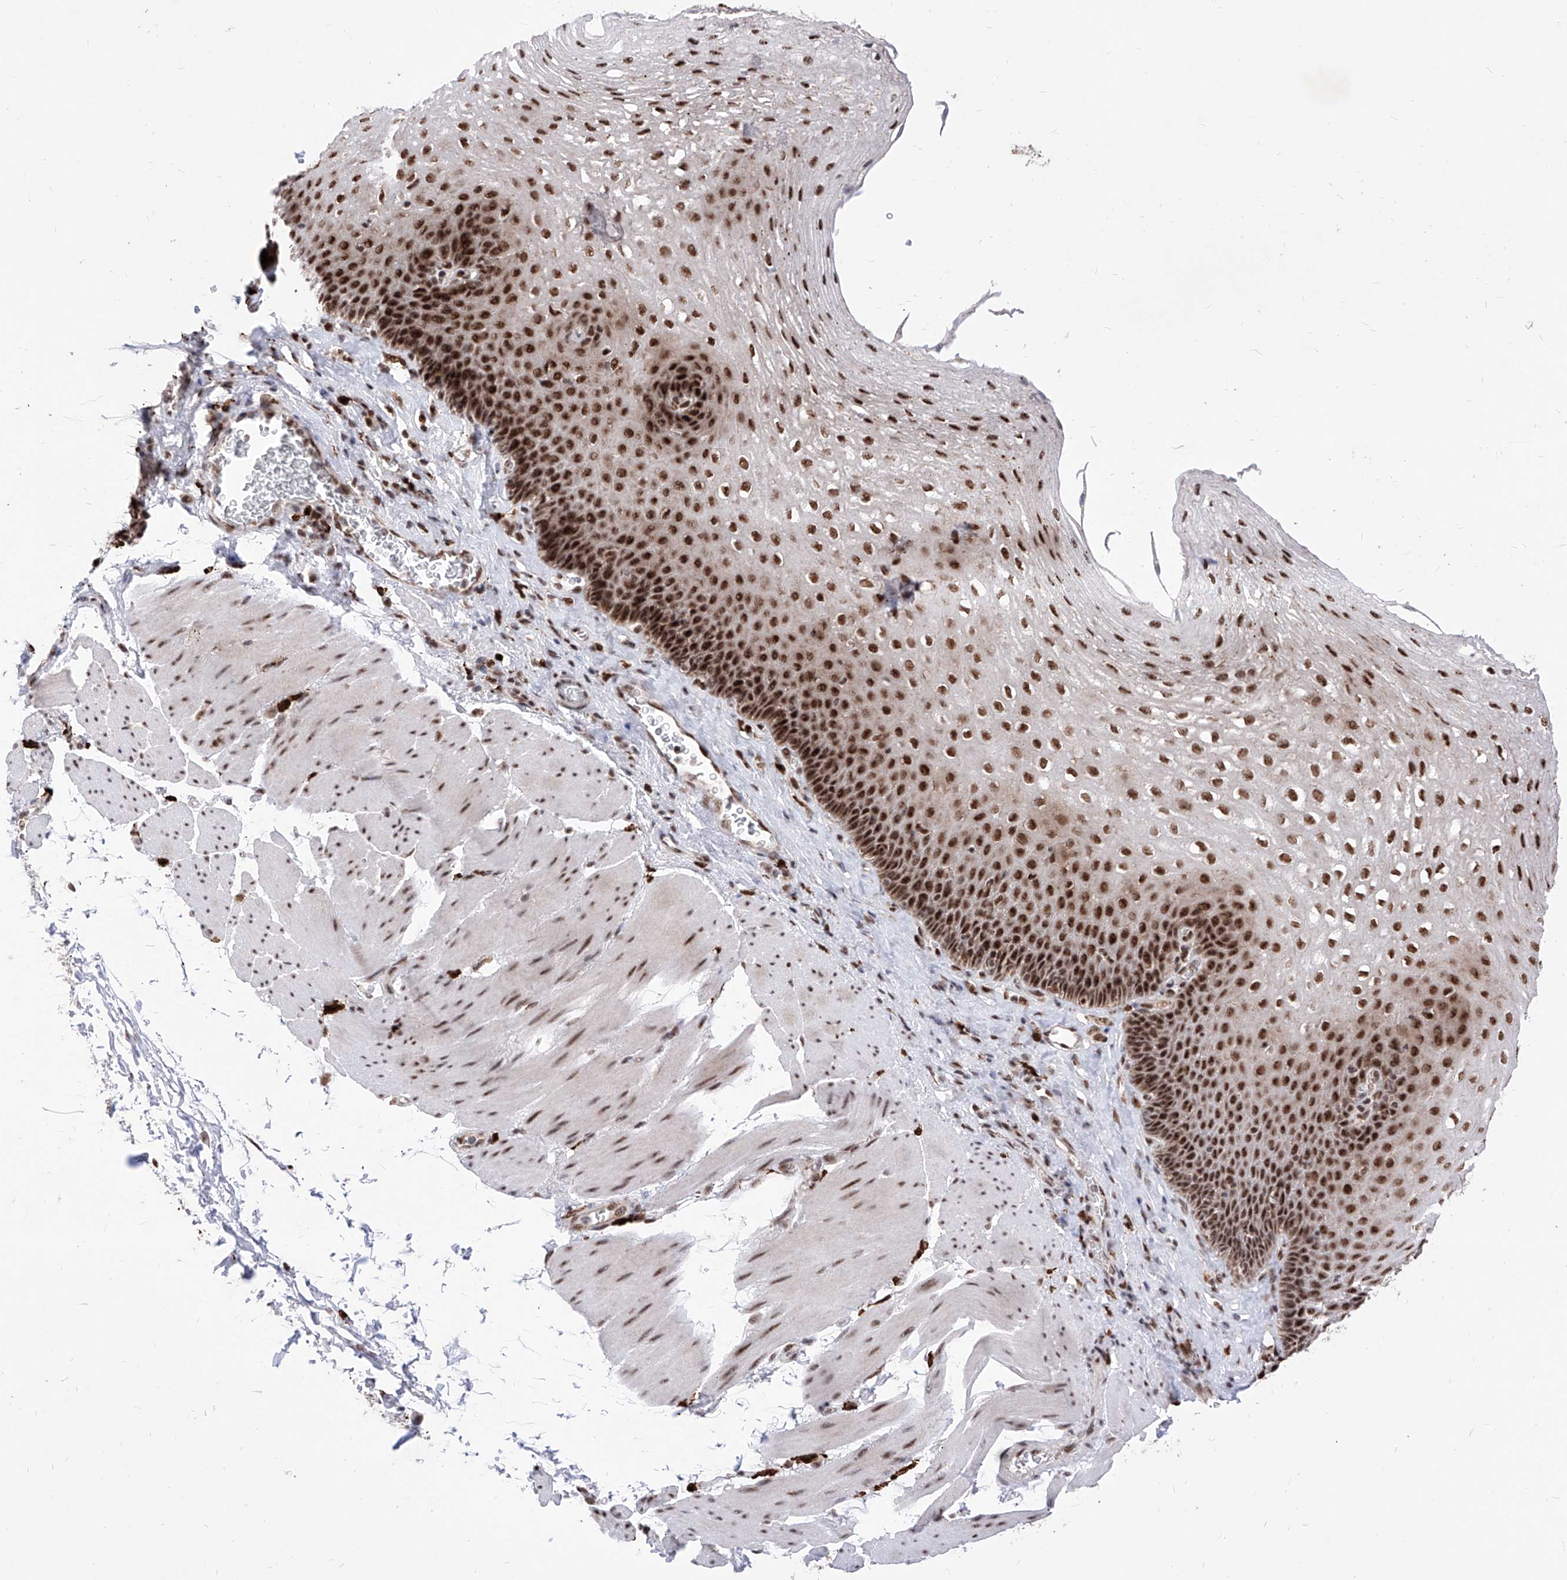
{"staining": {"intensity": "strong", "quantity": ">75%", "location": "nuclear"}, "tissue": "esophagus", "cell_type": "Squamous epithelial cells", "image_type": "normal", "snomed": [{"axis": "morphology", "description": "Normal tissue, NOS"}, {"axis": "topography", "description": "Esophagus"}], "caption": "Immunohistochemical staining of normal human esophagus demonstrates strong nuclear protein positivity in about >75% of squamous epithelial cells. The staining was performed using DAB (3,3'-diaminobenzidine) to visualize the protein expression in brown, while the nuclei were stained in blue with hematoxylin (Magnification: 20x).", "gene": "PHF5A", "patient": {"sex": "female", "age": 66}}